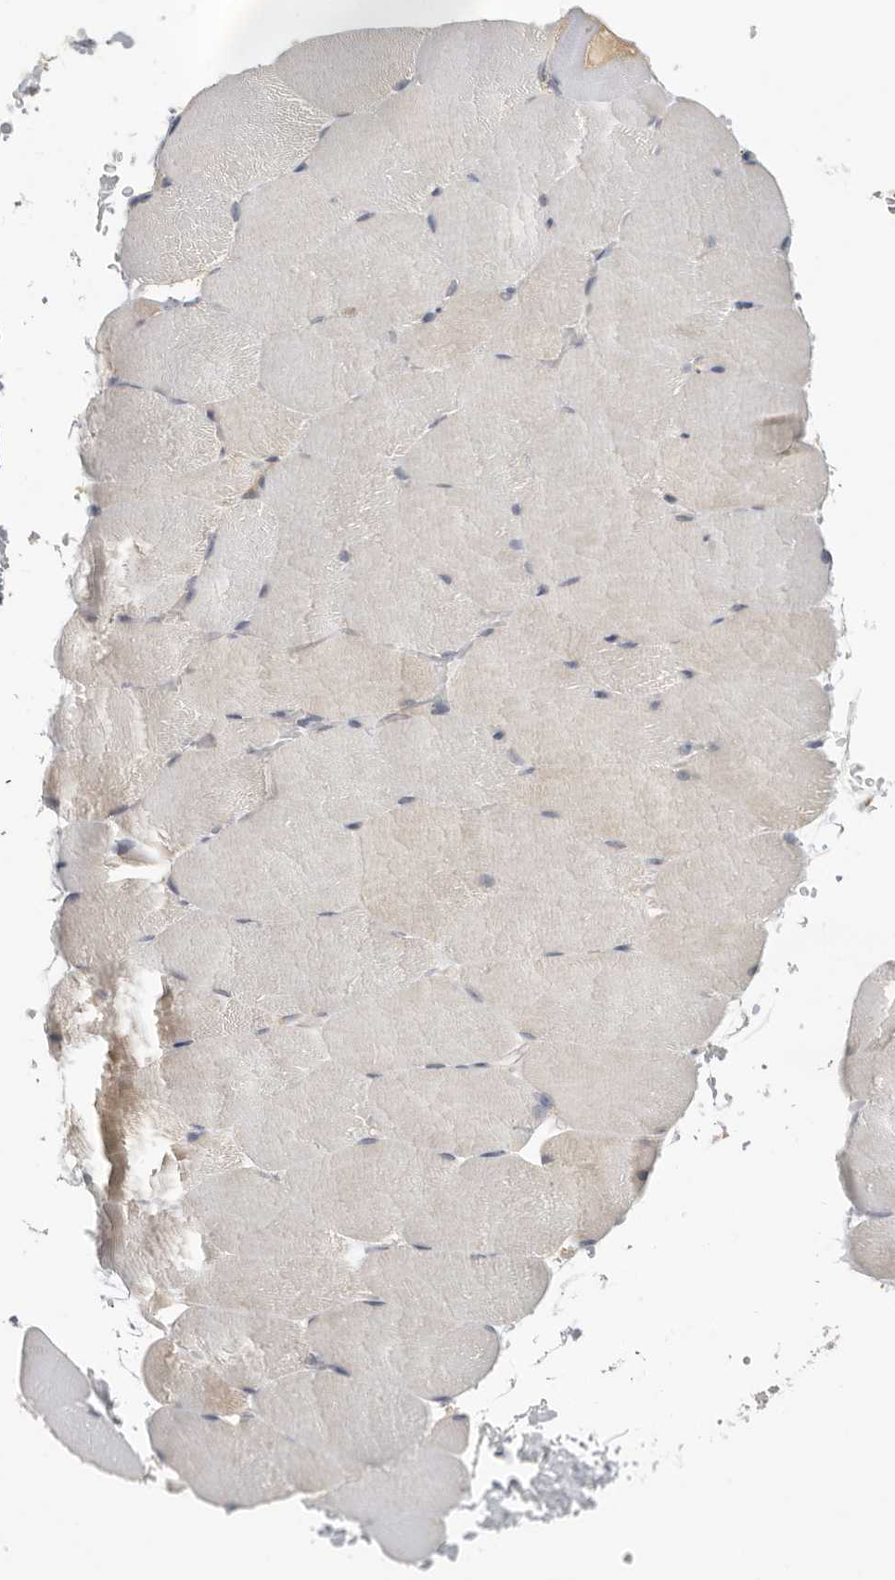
{"staining": {"intensity": "weak", "quantity": "<25%", "location": "cytoplasmic/membranous"}, "tissue": "skeletal muscle", "cell_type": "Myocytes", "image_type": "normal", "snomed": [{"axis": "morphology", "description": "Normal tissue, NOS"}, {"axis": "topography", "description": "Skeletal muscle"}, {"axis": "topography", "description": "Parathyroid gland"}], "caption": "High magnification brightfield microscopy of normal skeletal muscle stained with DAB (3,3'-diaminobenzidine) (brown) and counterstained with hematoxylin (blue): myocytes show no significant expression.", "gene": "PPP1R42", "patient": {"sex": "female", "age": 37}}